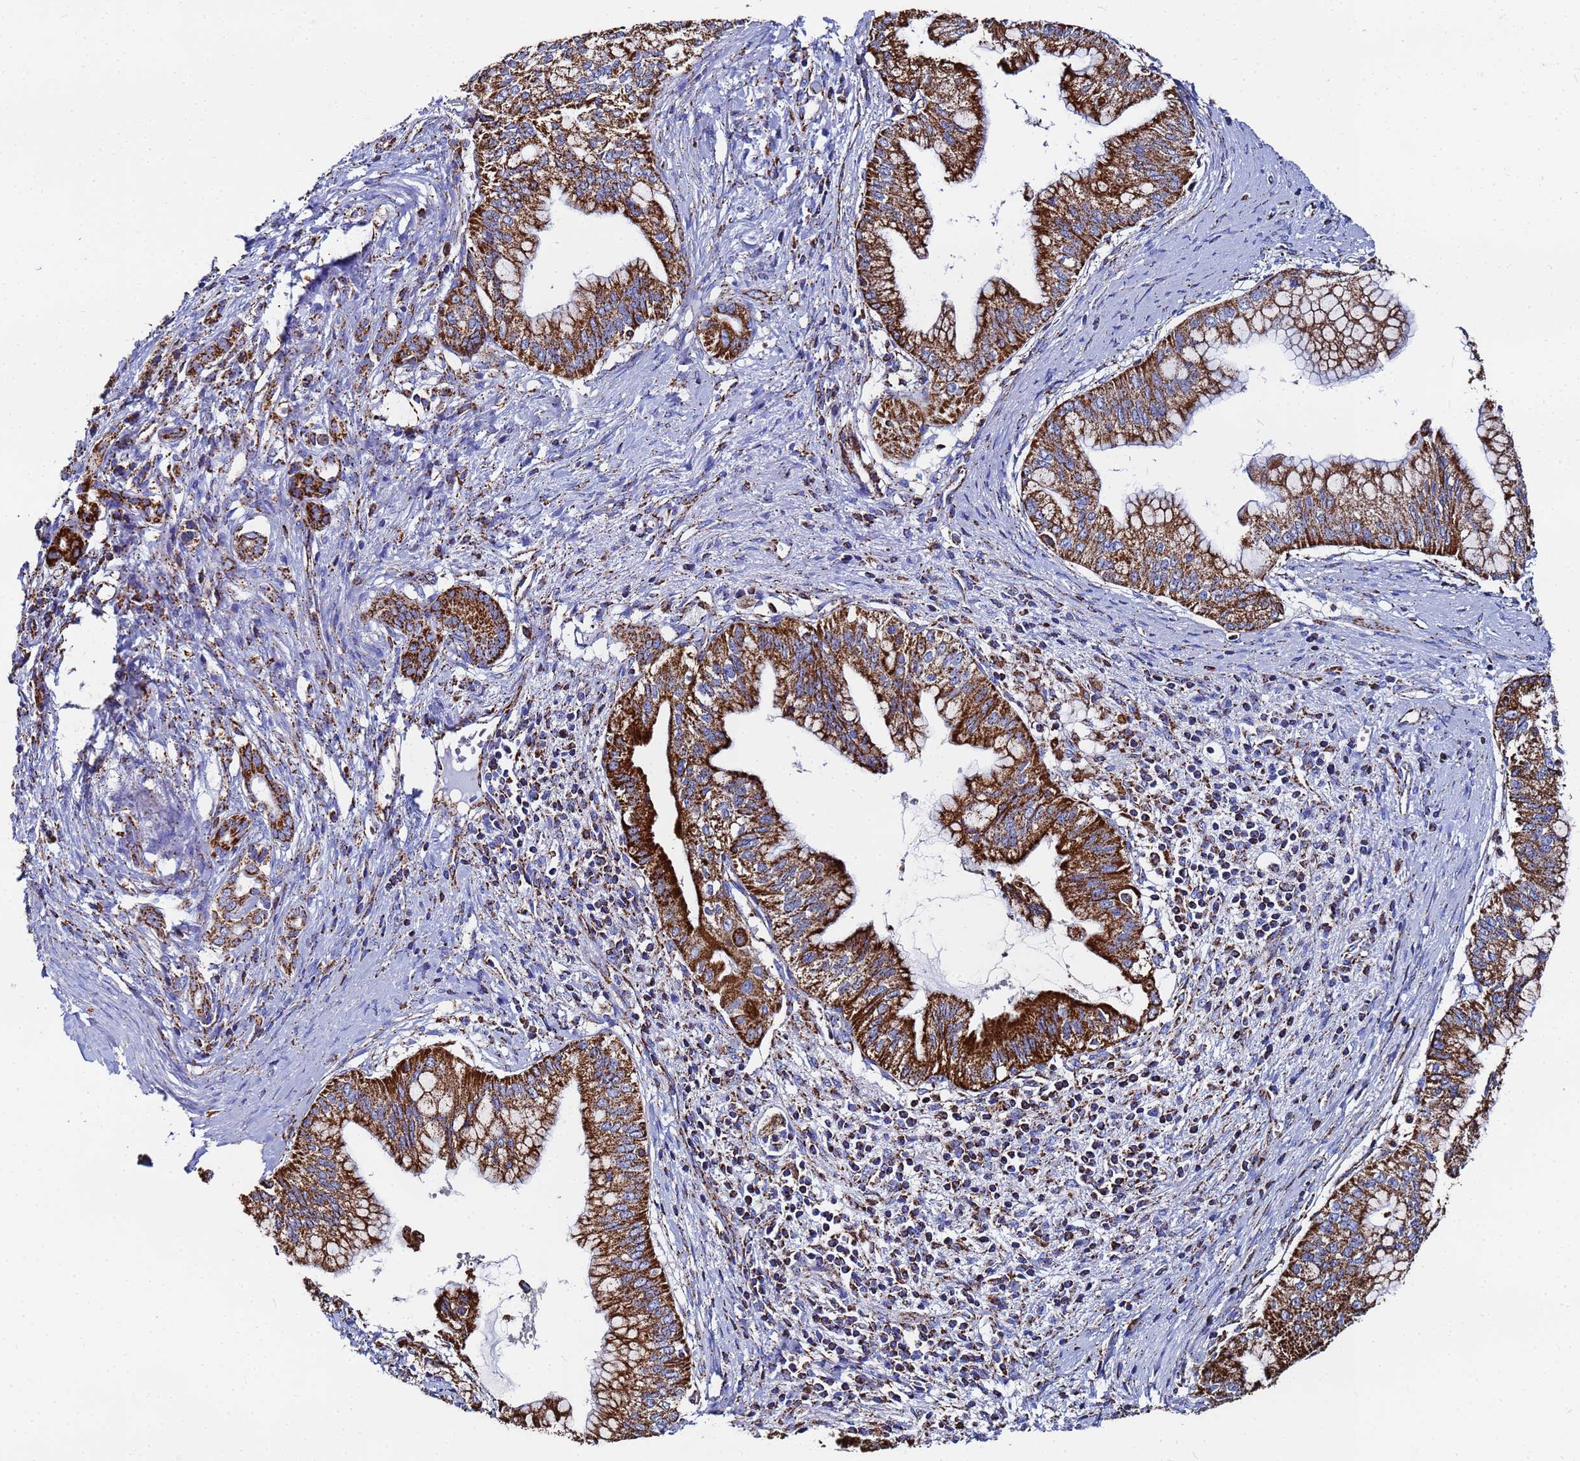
{"staining": {"intensity": "strong", "quantity": ">75%", "location": "cytoplasmic/membranous"}, "tissue": "pancreatic cancer", "cell_type": "Tumor cells", "image_type": "cancer", "snomed": [{"axis": "morphology", "description": "Adenocarcinoma, NOS"}, {"axis": "topography", "description": "Pancreas"}], "caption": "There is high levels of strong cytoplasmic/membranous staining in tumor cells of adenocarcinoma (pancreatic), as demonstrated by immunohistochemical staining (brown color).", "gene": "GLUD1", "patient": {"sex": "male", "age": 46}}